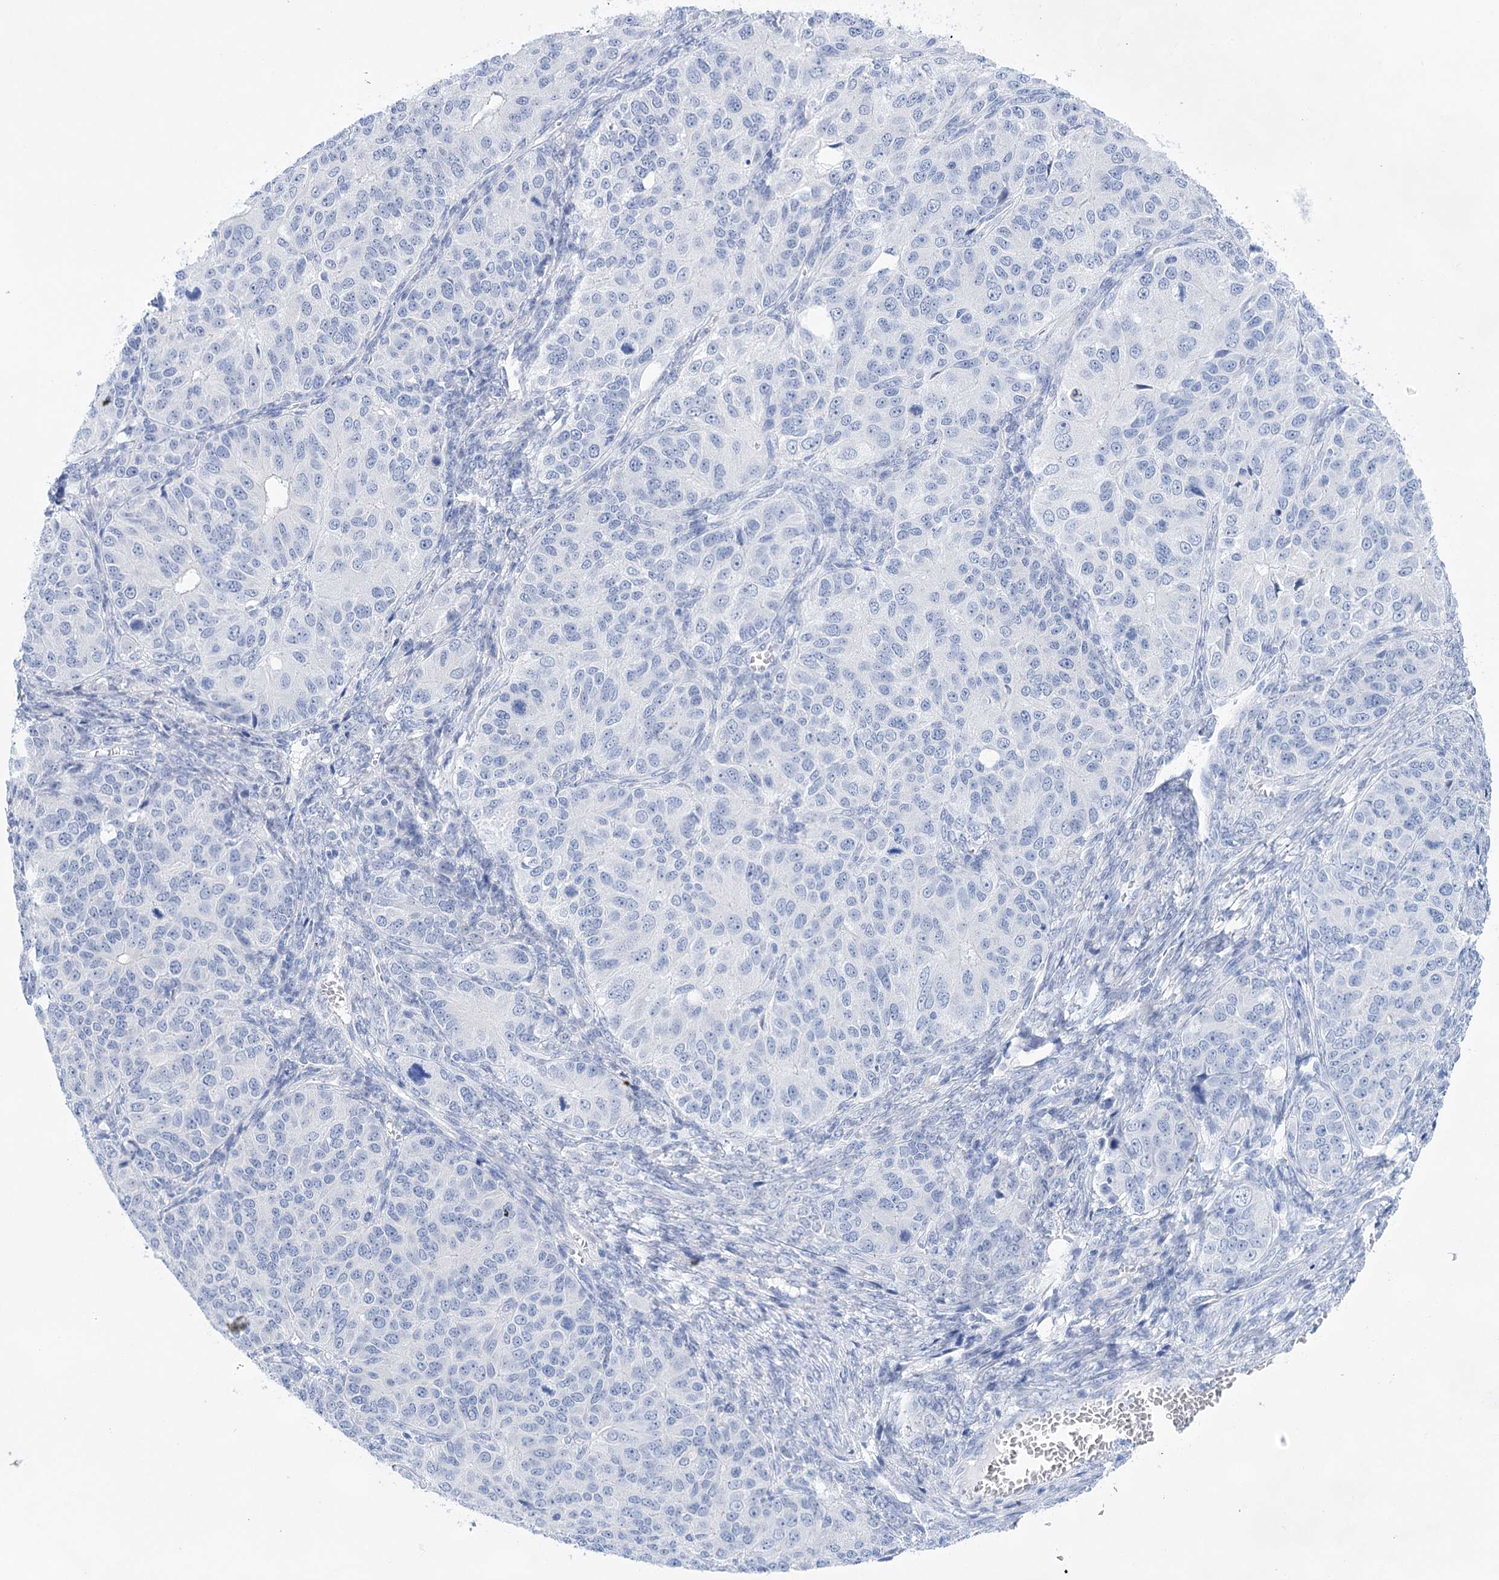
{"staining": {"intensity": "negative", "quantity": "none", "location": "none"}, "tissue": "ovarian cancer", "cell_type": "Tumor cells", "image_type": "cancer", "snomed": [{"axis": "morphology", "description": "Carcinoma, endometroid"}, {"axis": "topography", "description": "Ovary"}], "caption": "Human ovarian endometroid carcinoma stained for a protein using immunohistochemistry shows no expression in tumor cells.", "gene": "LALBA", "patient": {"sex": "female", "age": 51}}